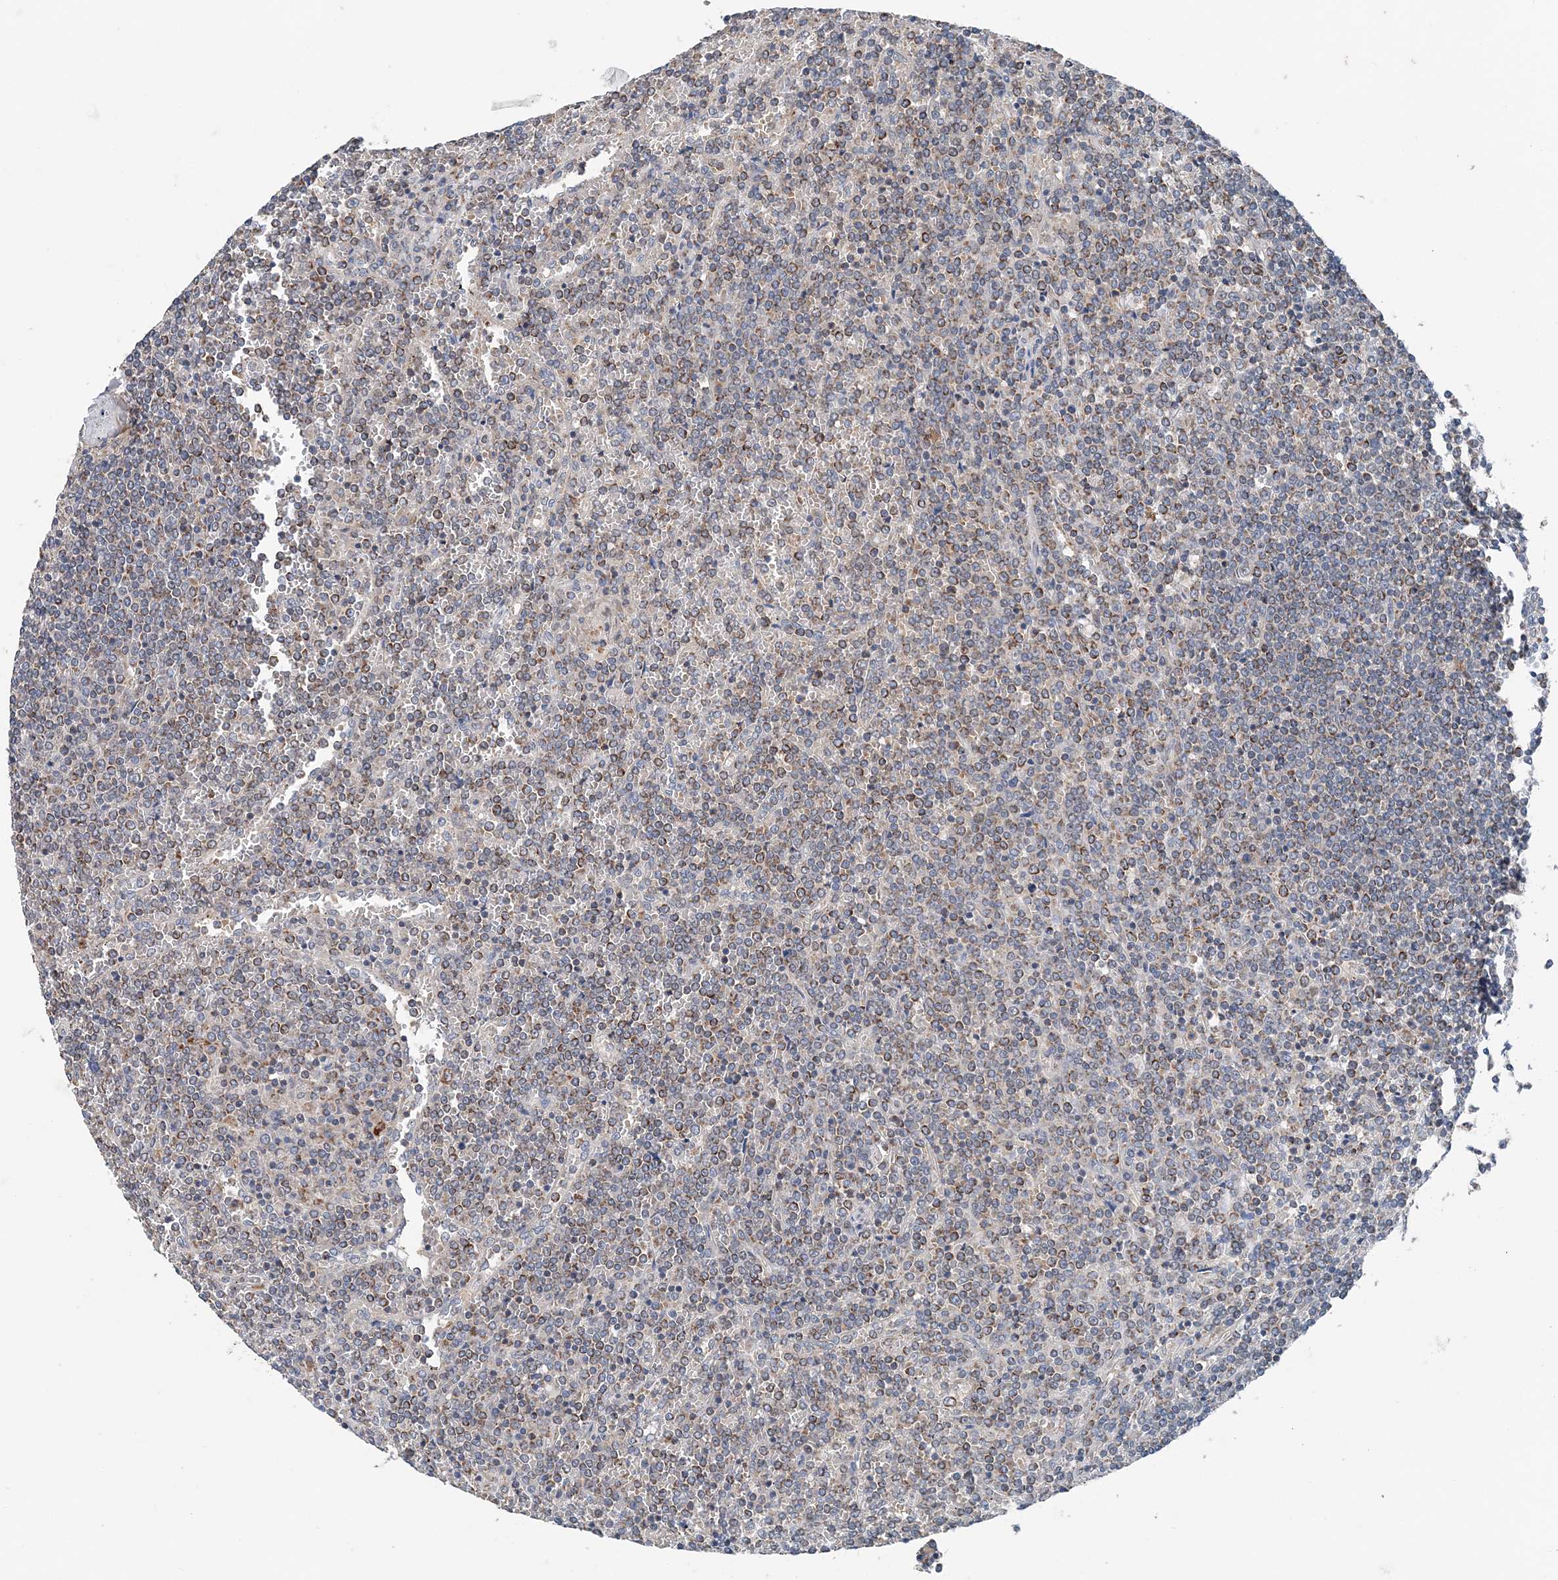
{"staining": {"intensity": "moderate", "quantity": "<25%", "location": "cytoplasmic/membranous"}, "tissue": "lymphoma", "cell_type": "Tumor cells", "image_type": "cancer", "snomed": [{"axis": "morphology", "description": "Malignant lymphoma, non-Hodgkin's type, Low grade"}, {"axis": "topography", "description": "Spleen"}], "caption": "Tumor cells show low levels of moderate cytoplasmic/membranous expression in about <25% of cells in human low-grade malignant lymphoma, non-Hodgkin's type.", "gene": "SPRY2", "patient": {"sex": "female", "age": 19}}